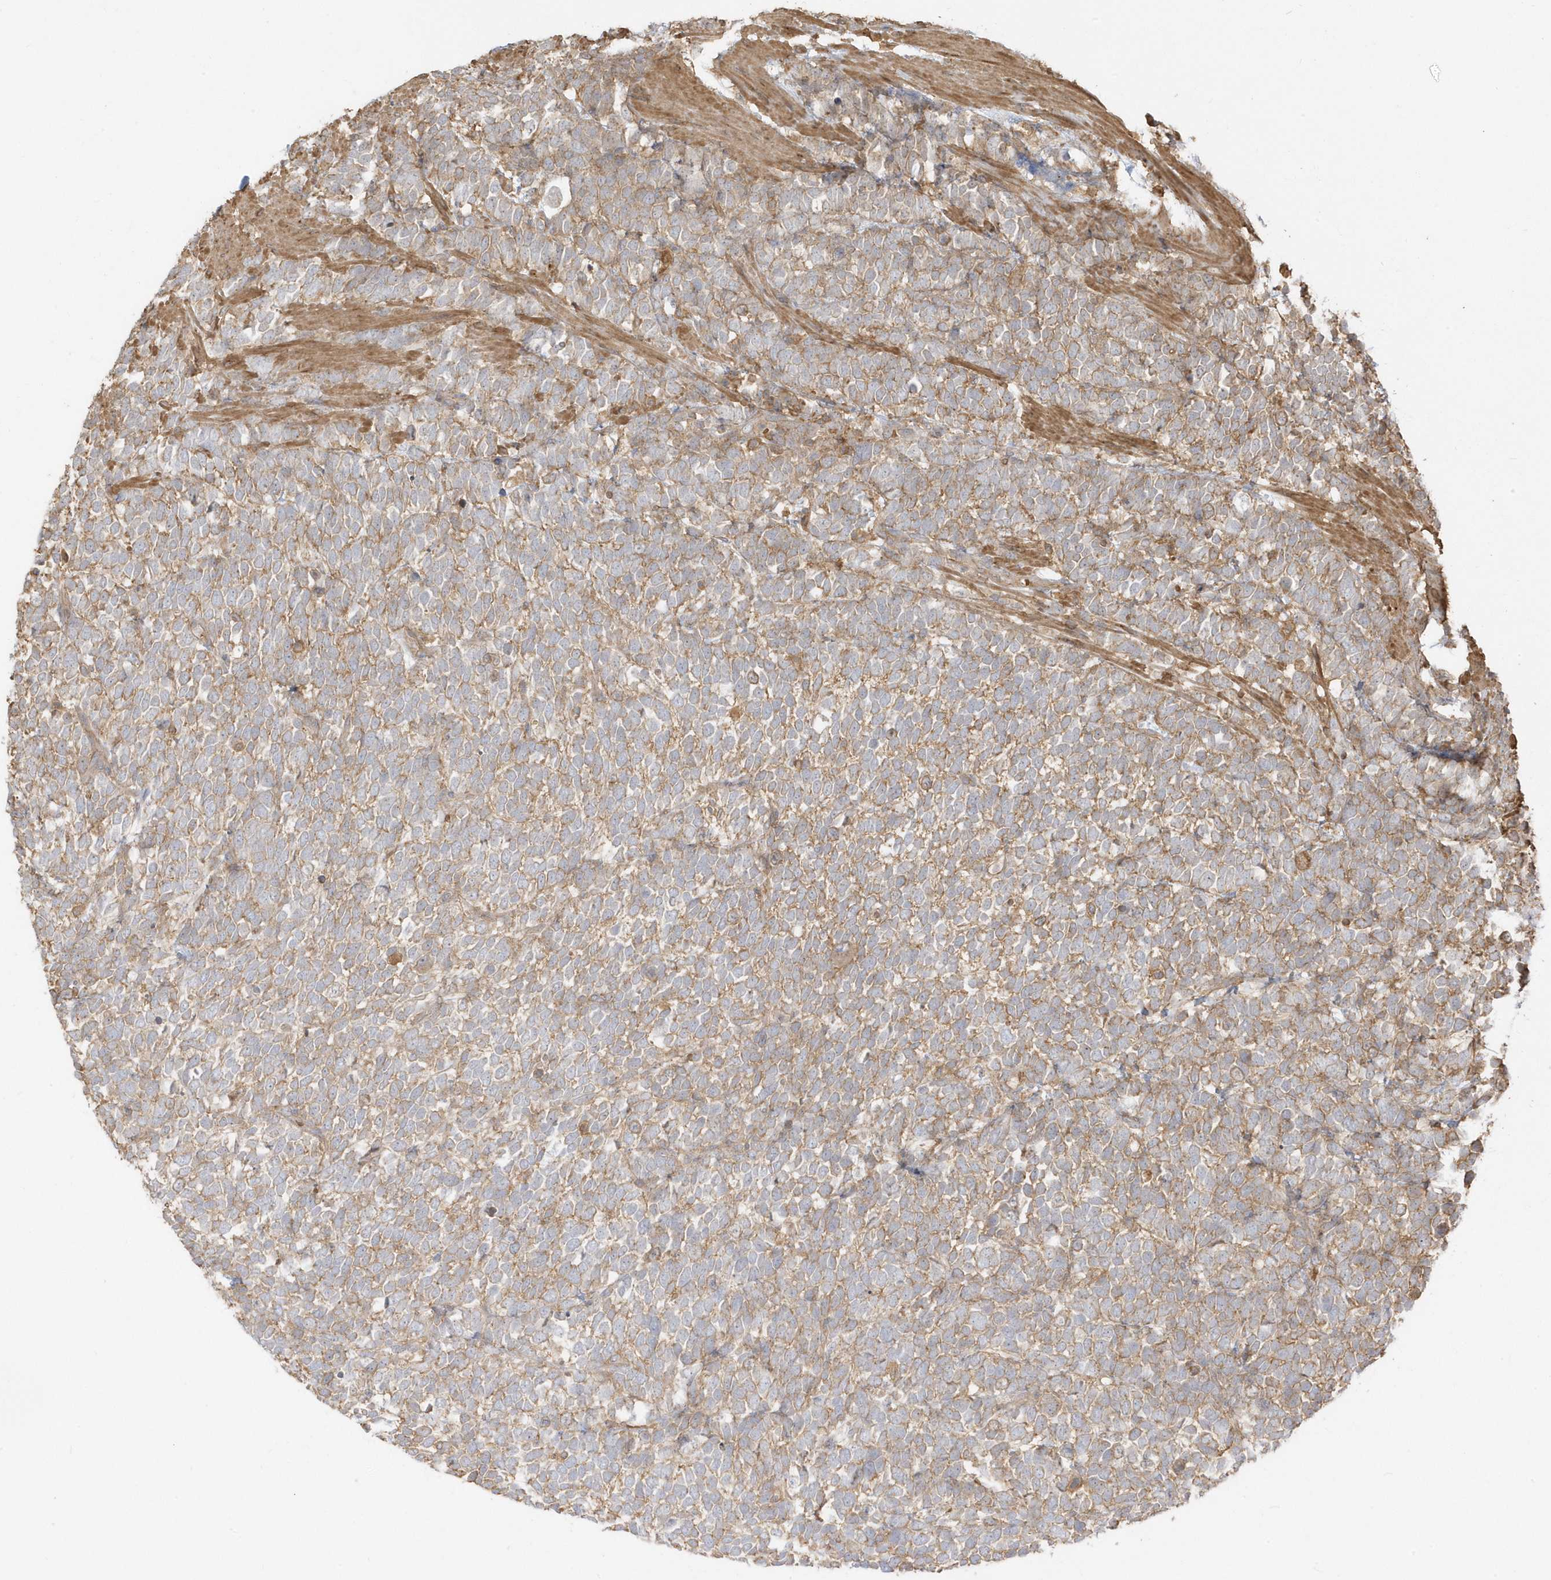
{"staining": {"intensity": "weak", "quantity": ">75%", "location": "cytoplasmic/membranous"}, "tissue": "urothelial cancer", "cell_type": "Tumor cells", "image_type": "cancer", "snomed": [{"axis": "morphology", "description": "Urothelial carcinoma, High grade"}, {"axis": "topography", "description": "Urinary bladder"}], "caption": "Immunohistochemistry (IHC) image of human urothelial cancer stained for a protein (brown), which exhibits low levels of weak cytoplasmic/membranous positivity in approximately >75% of tumor cells.", "gene": "ZBTB8A", "patient": {"sex": "female", "age": 82}}